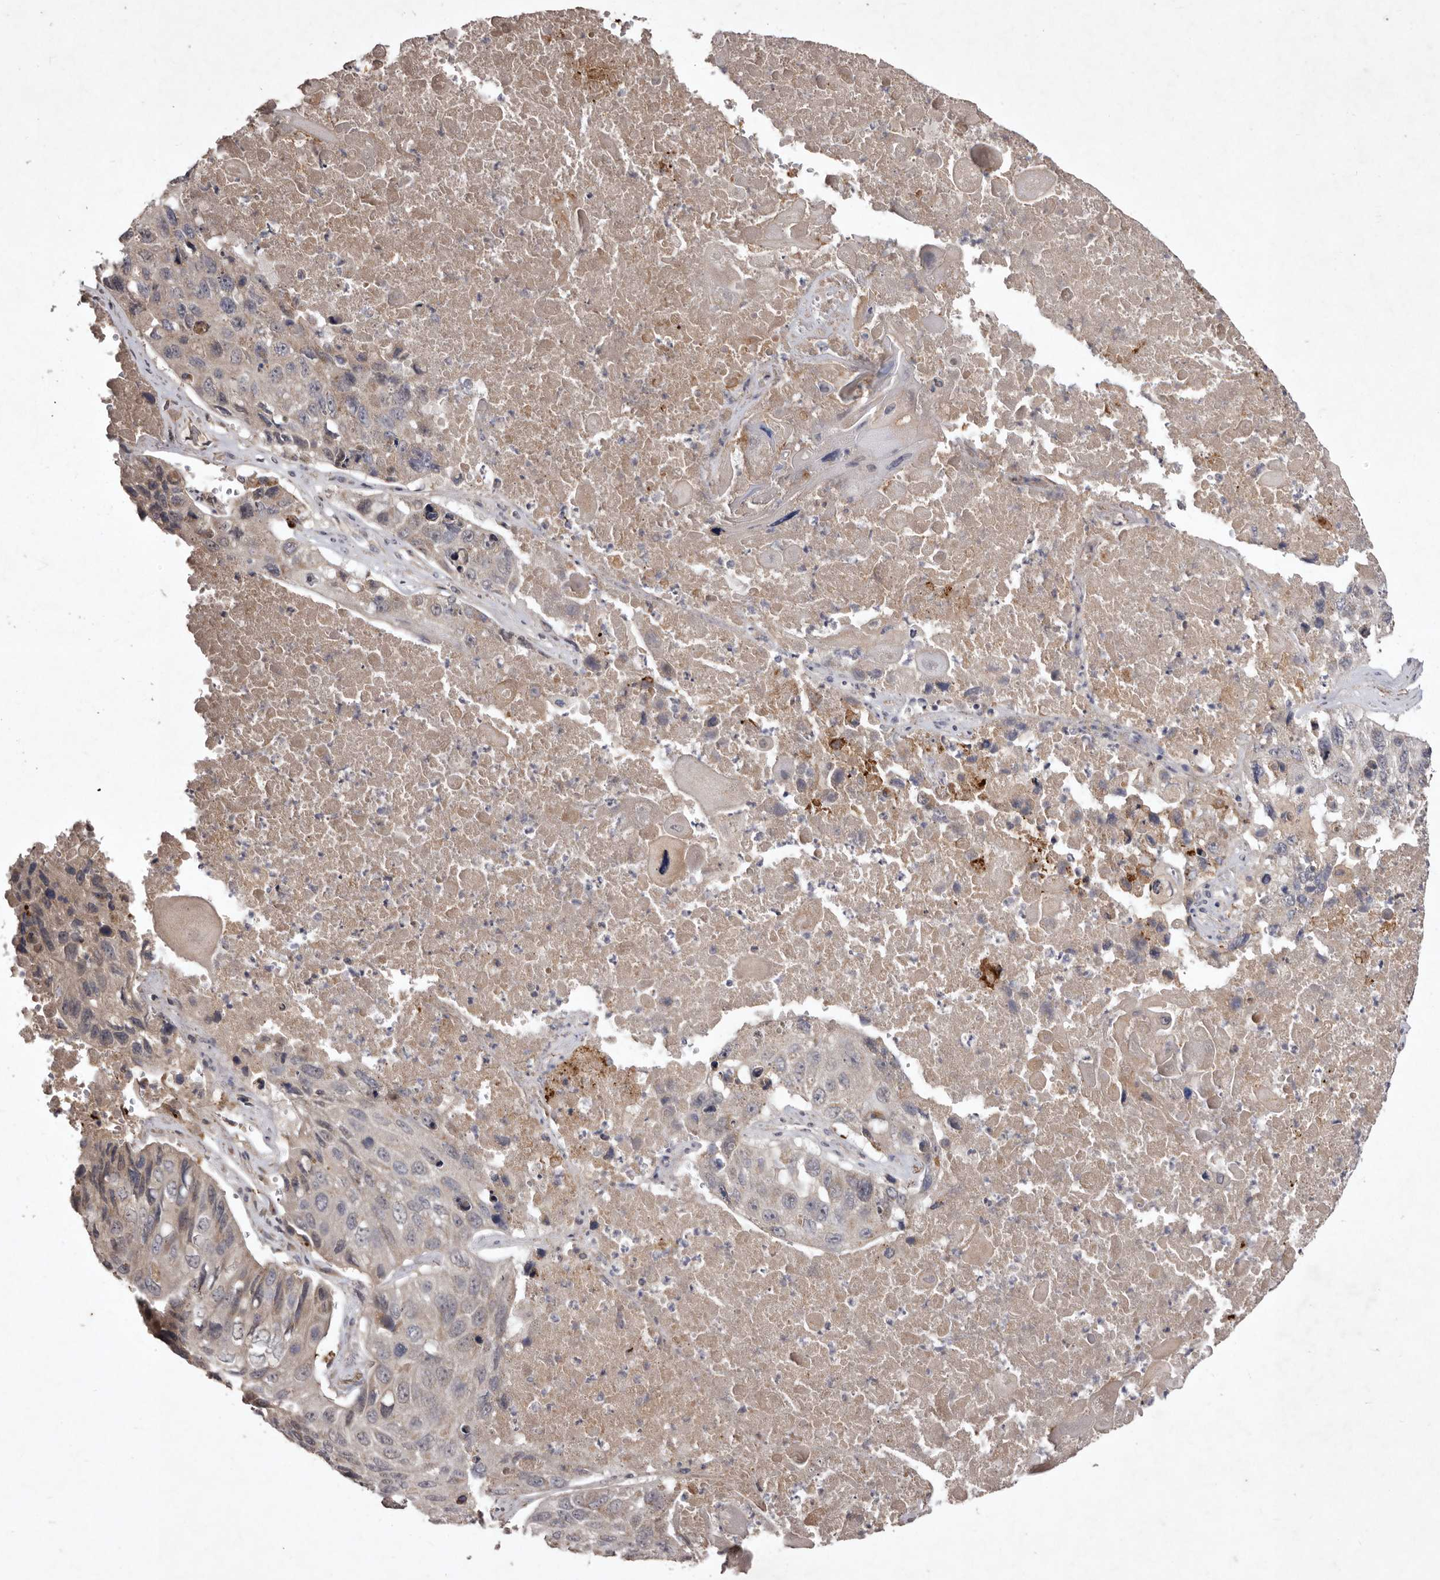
{"staining": {"intensity": "weak", "quantity": "<25%", "location": "cytoplasmic/membranous"}, "tissue": "lung cancer", "cell_type": "Tumor cells", "image_type": "cancer", "snomed": [{"axis": "morphology", "description": "Squamous cell carcinoma, NOS"}, {"axis": "topography", "description": "Lung"}], "caption": "Lung squamous cell carcinoma stained for a protein using IHC shows no positivity tumor cells.", "gene": "FLAD1", "patient": {"sex": "male", "age": 61}}